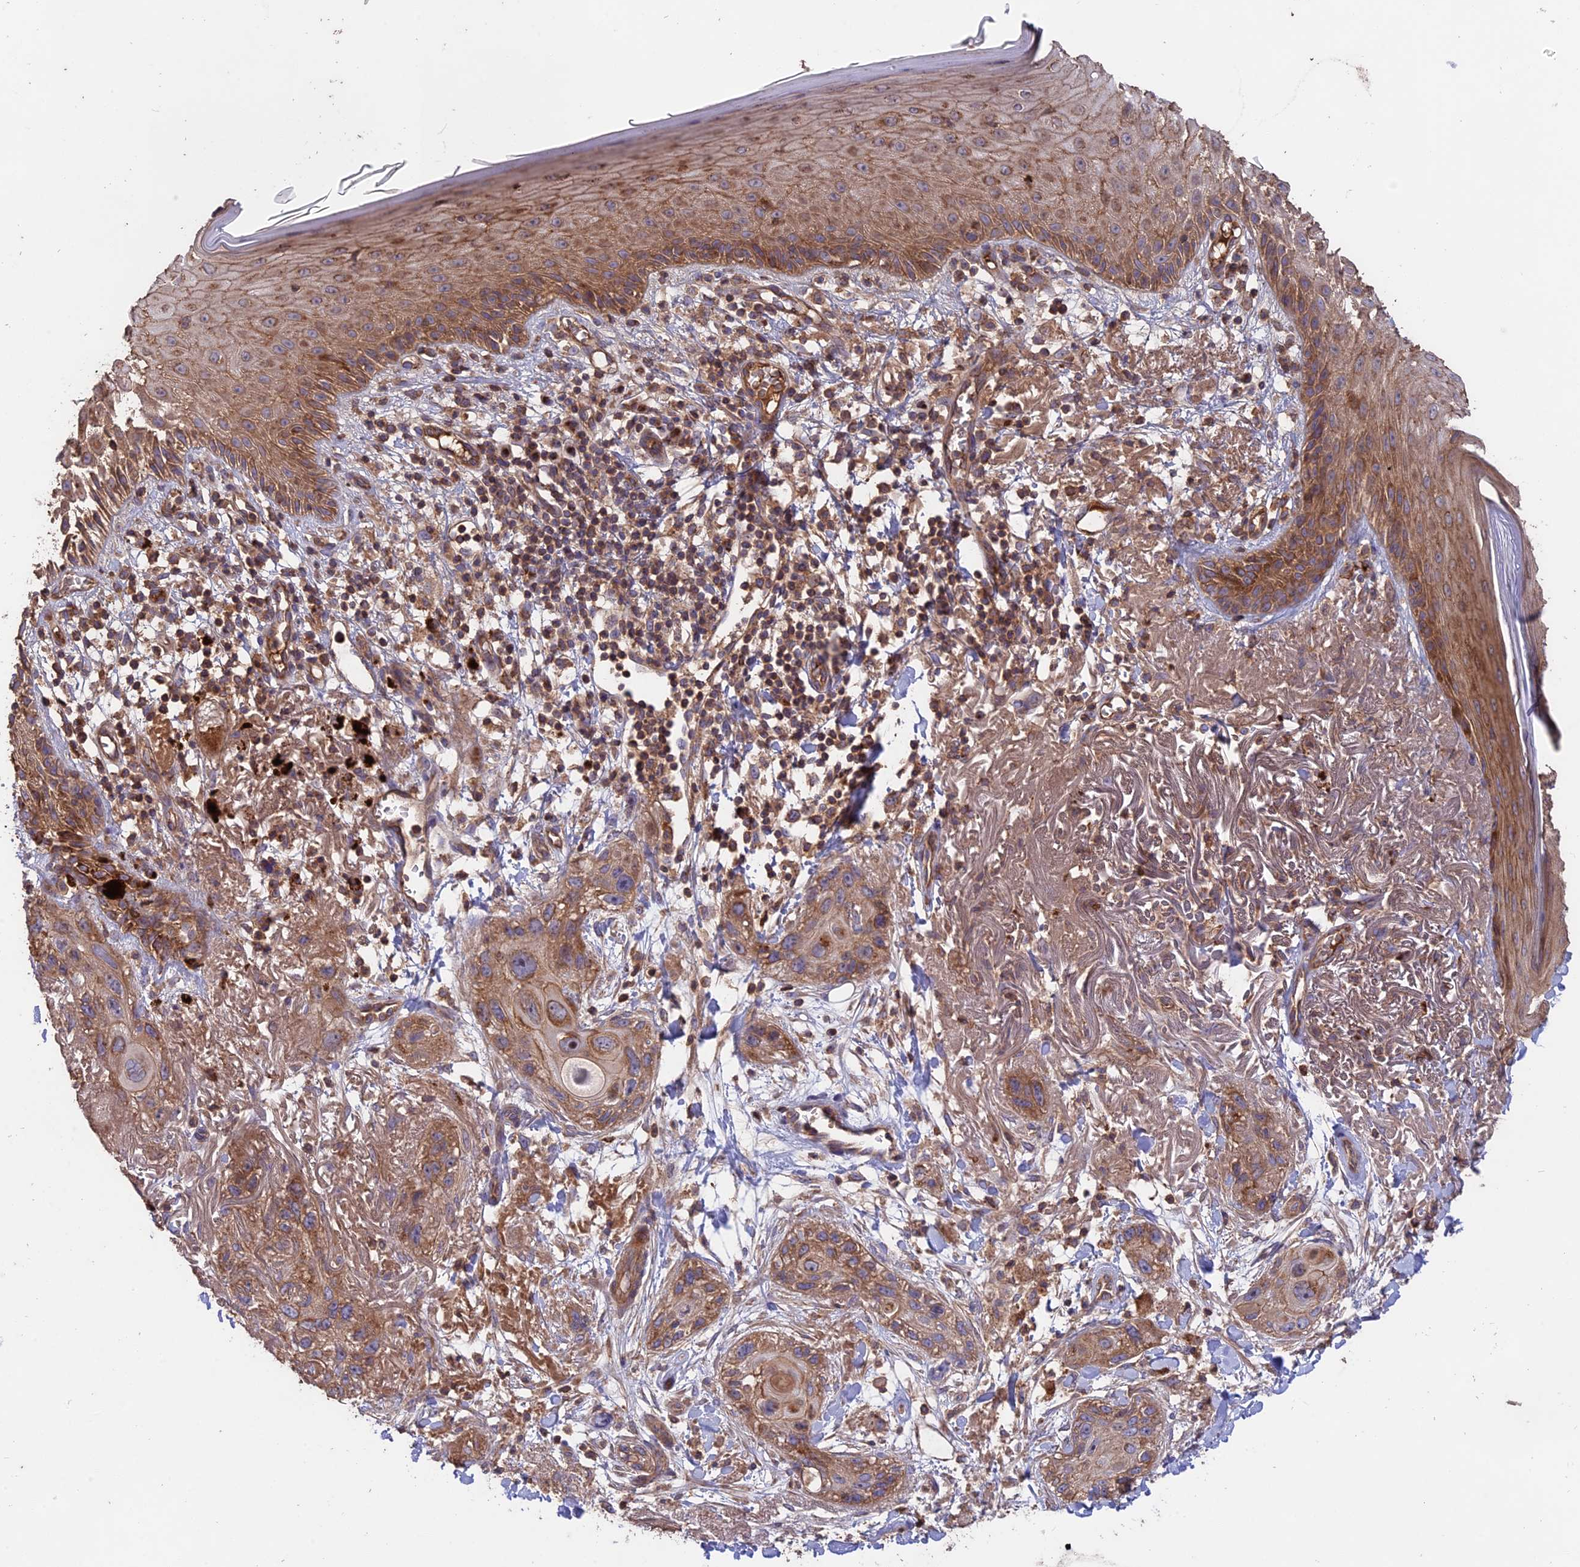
{"staining": {"intensity": "moderate", "quantity": ">75%", "location": "cytoplasmic/membranous"}, "tissue": "skin cancer", "cell_type": "Tumor cells", "image_type": "cancer", "snomed": [{"axis": "morphology", "description": "Normal tissue, NOS"}, {"axis": "morphology", "description": "Squamous cell carcinoma, NOS"}, {"axis": "topography", "description": "Skin"}], "caption": "High-power microscopy captured an IHC photomicrograph of squamous cell carcinoma (skin), revealing moderate cytoplasmic/membranous expression in approximately >75% of tumor cells.", "gene": "NUDT8", "patient": {"sex": "male", "age": 72}}